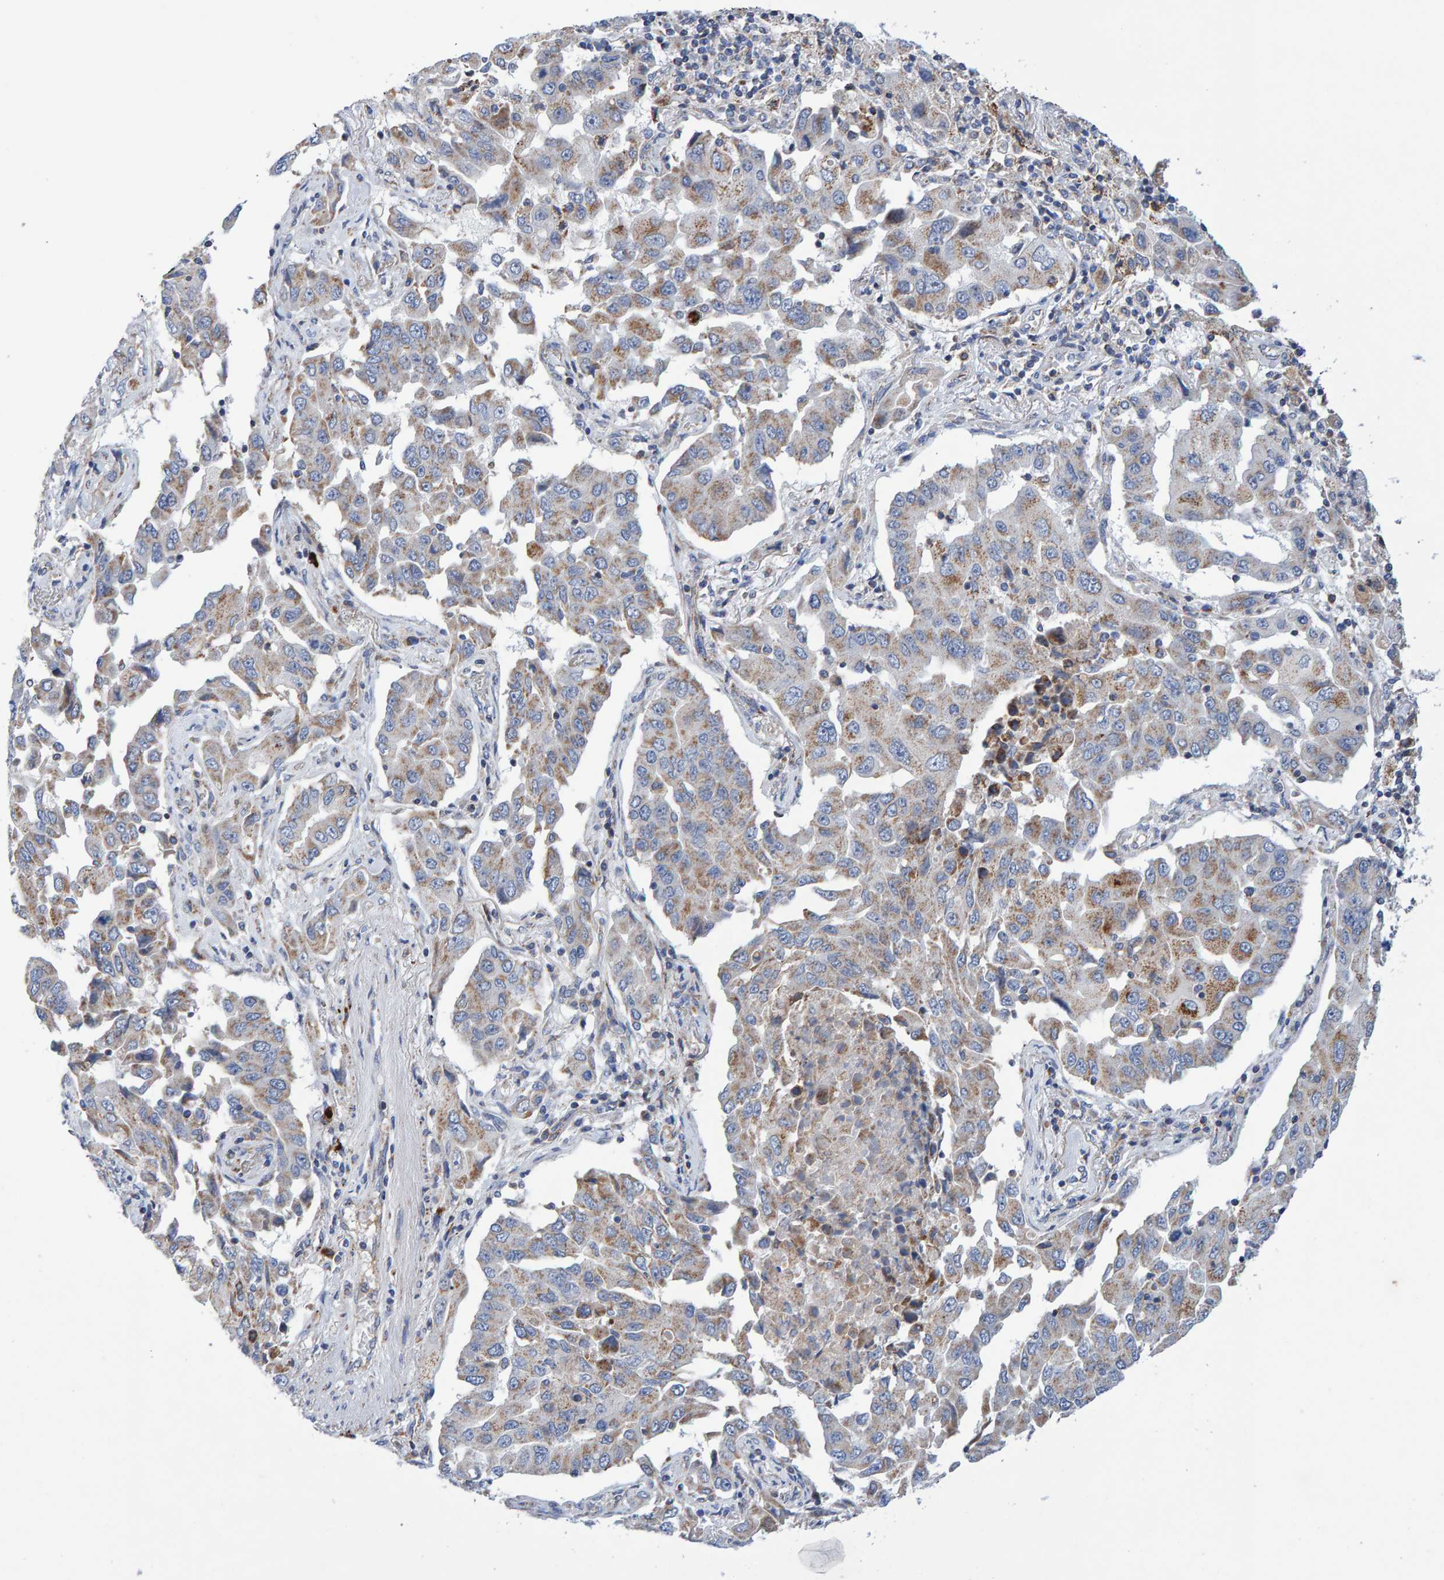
{"staining": {"intensity": "moderate", "quantity": "25%-75%", "location": "cytoplasmic/membranous"}, "tissue": "lung cancer", "cell_type": "Tumor cells", "image_type": "cancer", "snomed": [{"axis": "morphology", "description": "Adenocarcinoma, NOS"}, {"axis": "topography", "description": "Lung"}], "caption": "Lung cancer (adenocarcinoma) was stained to show a protein in brown. There is medium levels of moderate cytoplasmic/membranous expression in approximately 25%-75% of tumor cells. (DAB (3,3'-diaminobenzidine) = brown stain, brightfield microscopy at high magnification).", "gene": "EFR3A", "patient": {"sex": "female", "age": 65}}